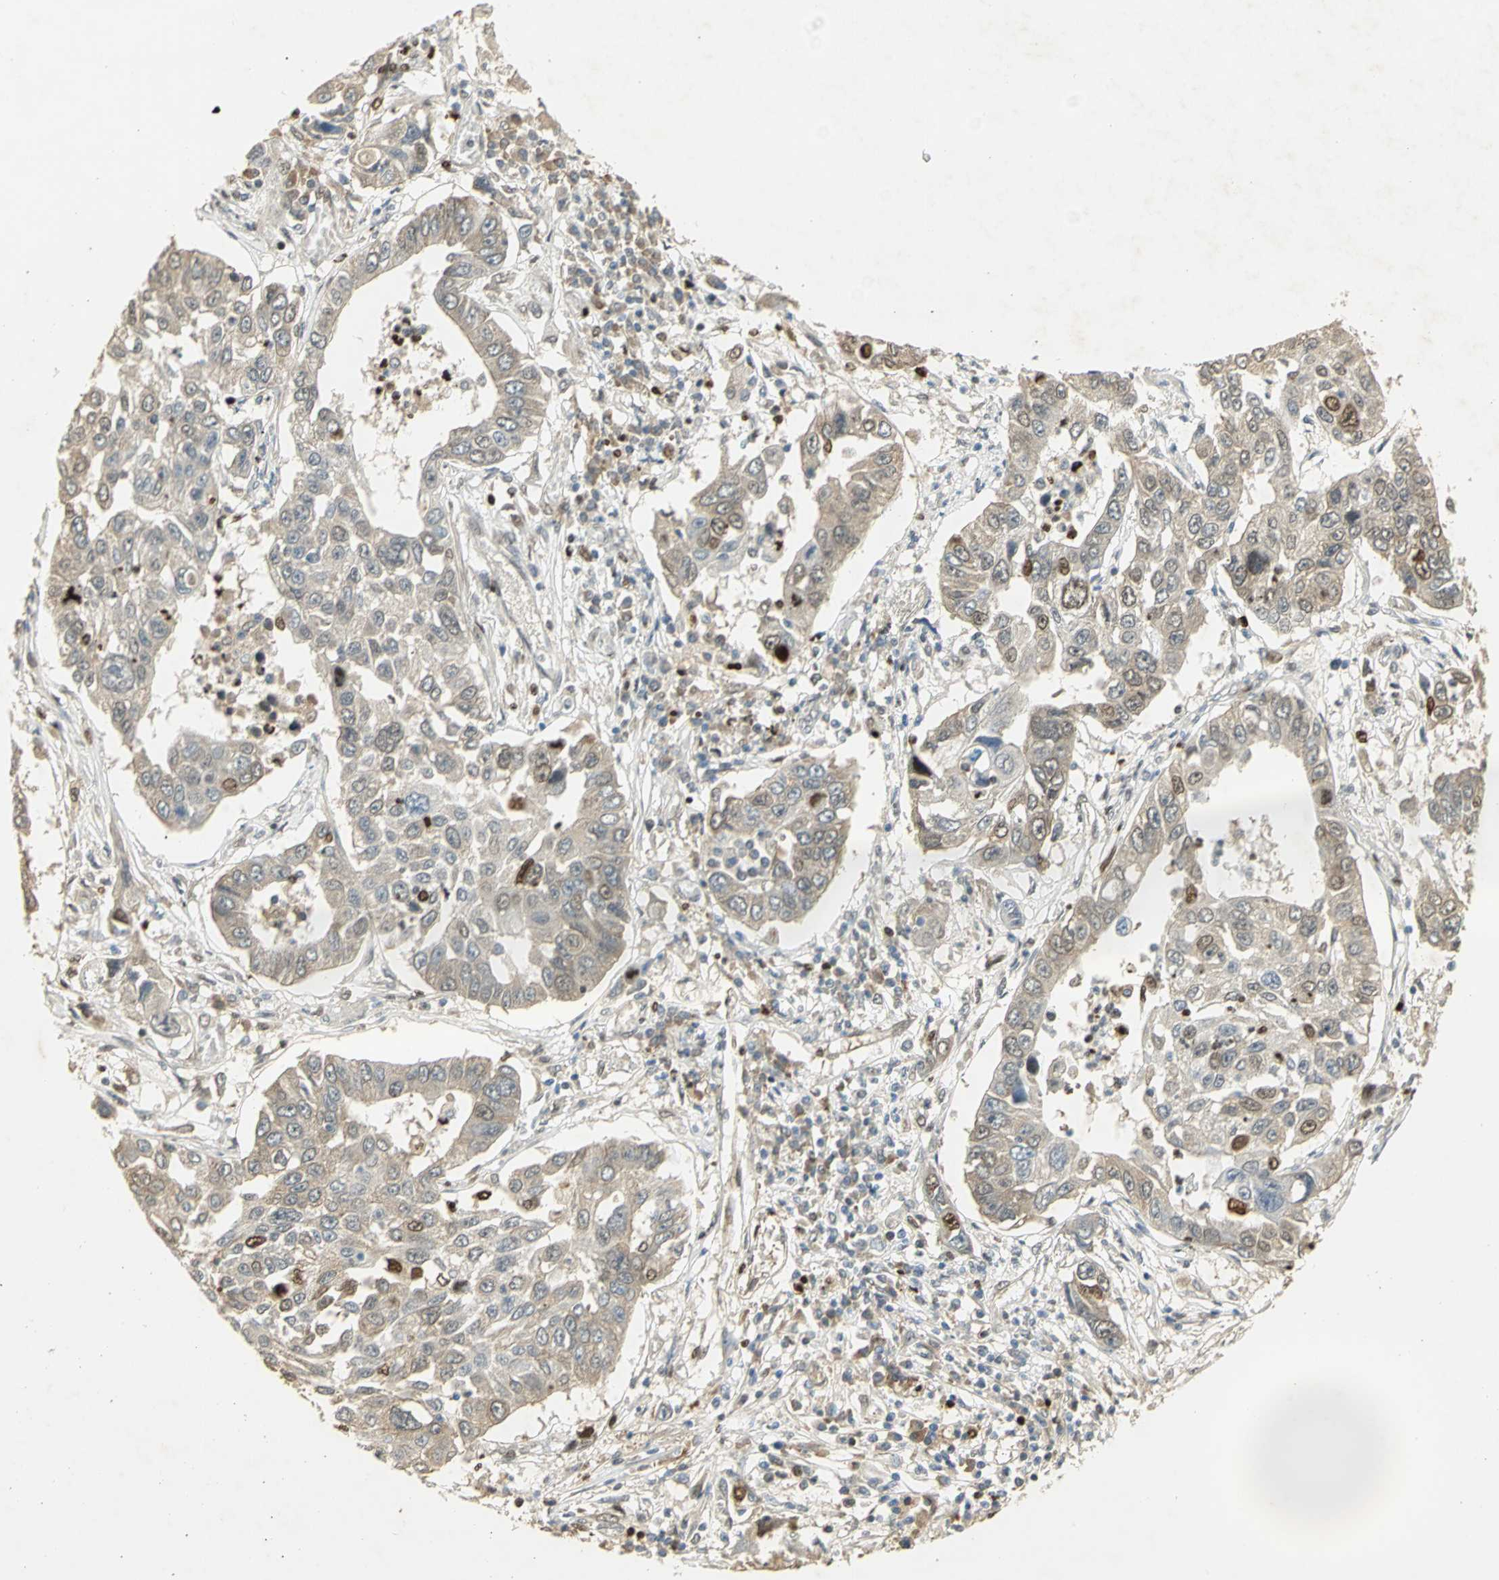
{"staining": {"intensity": "strong", "quantity": "<25%", "location": "nuclear"}, "tissue": "lung cancer", "cell_type": "Tumor cells", "image_type": "cancer", "snomed": [{"axis": "morphology", "description": "Squamous cell carcinoma, NOS"}, {"axis": "topography", "description": "Lung"}], "caption": "Strong nuclear protein positivity is identified in approximately <25% of tumor cells in lung cancer (squamous cell carcinoma).", "gene": "AK6", "patient": {"sex": "male", "age": 71}}